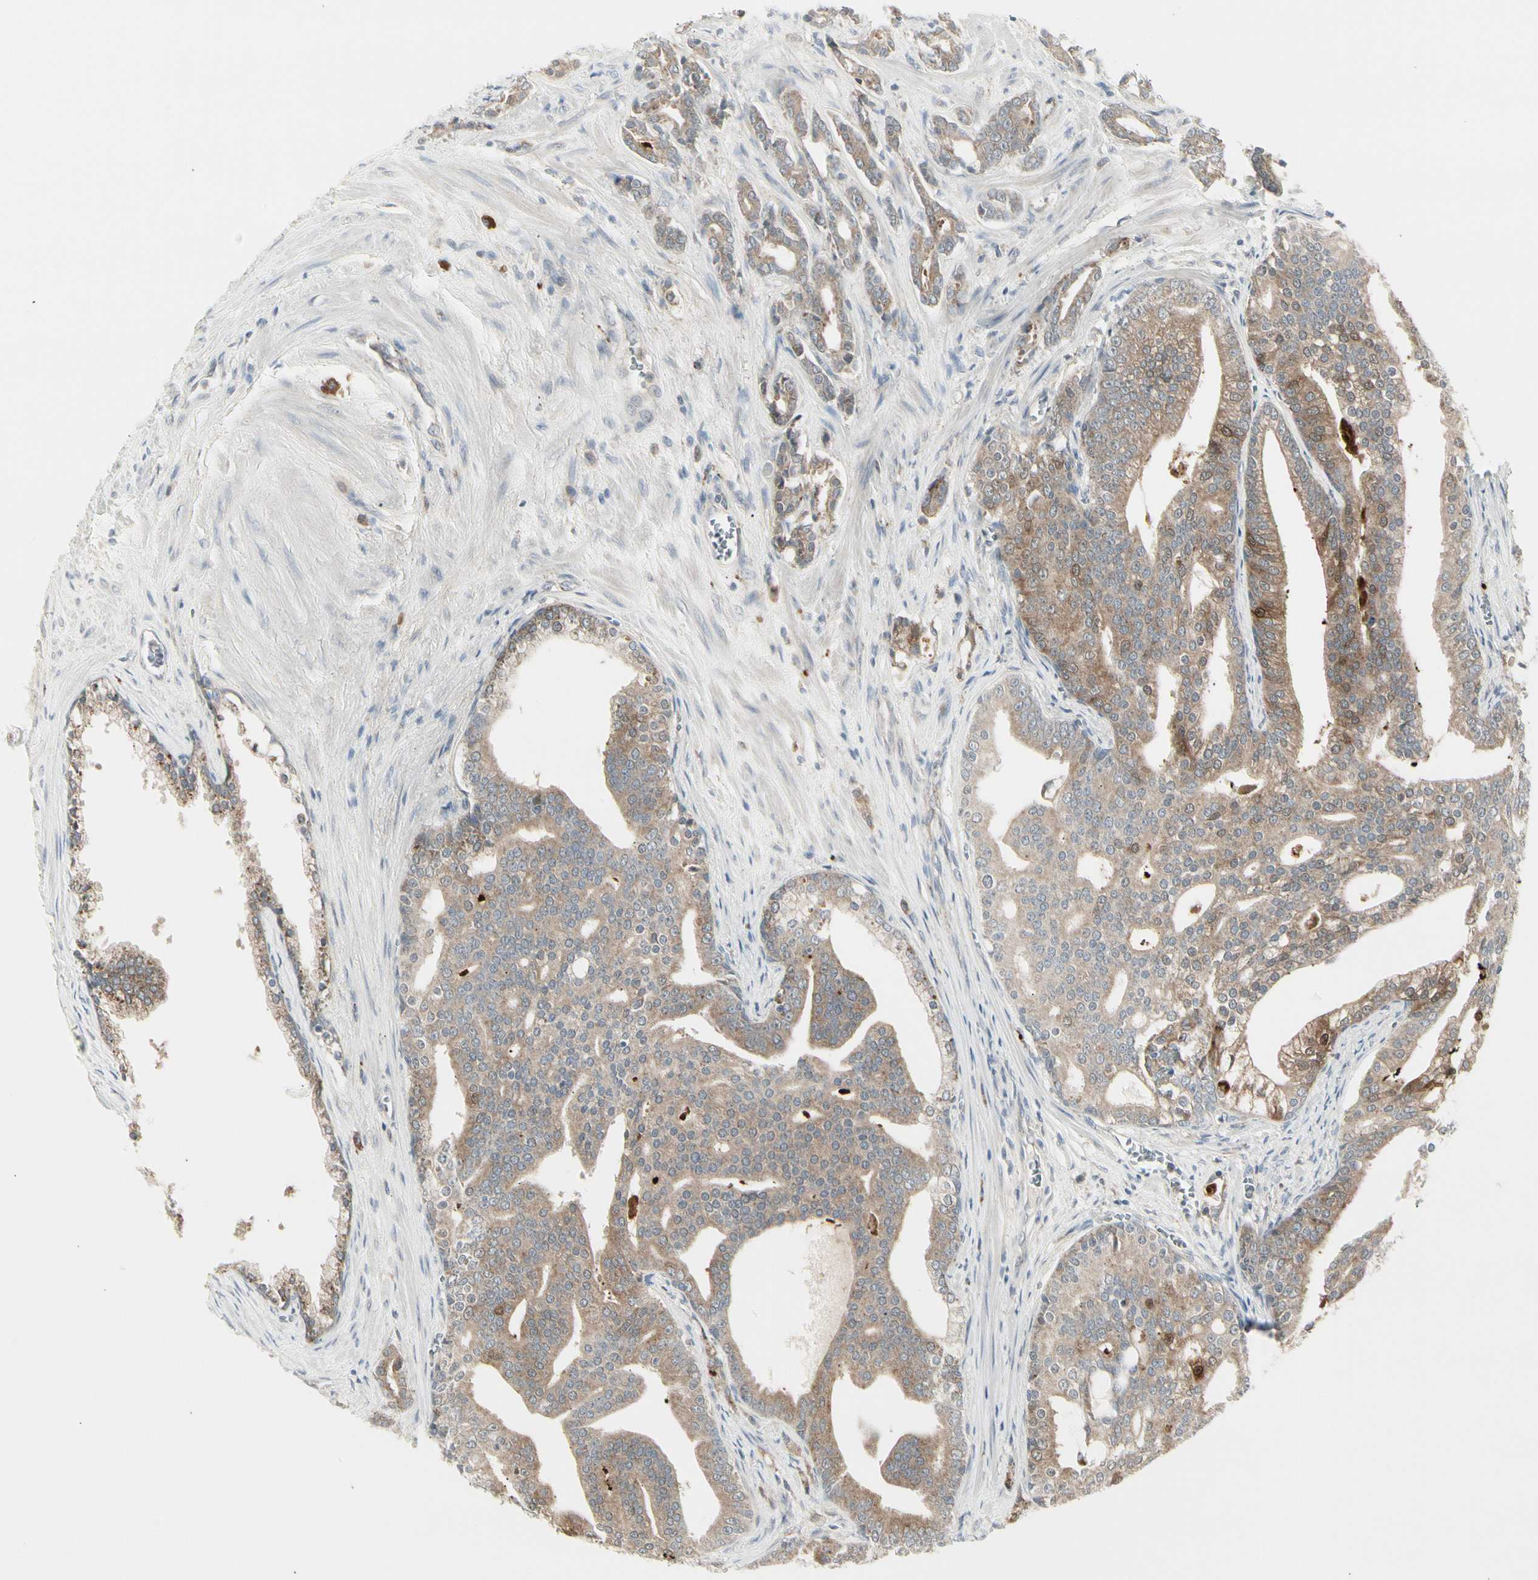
{"staining": {"intensity": "weak", "quantity": ">75%", "location": "cytoplasmic/membranous"}, "tissue": "prostate cancer", "cell_type": "Tumor cells", "image_type": "cancer", "snomed": [{"axis": "morphology", "description": "Adenocarcinoma, Low grade"}, {"axis": "topography", "description": "Prostate"}], "caption": "The image exhibits staining of prostate adenocarcinoma (low-grade), revealing weak cytoplasmic/membranous protein positivity (brown color) within tumor cells.", "gene": "GRN", "patient": {"sex": "male", "age": 58}}